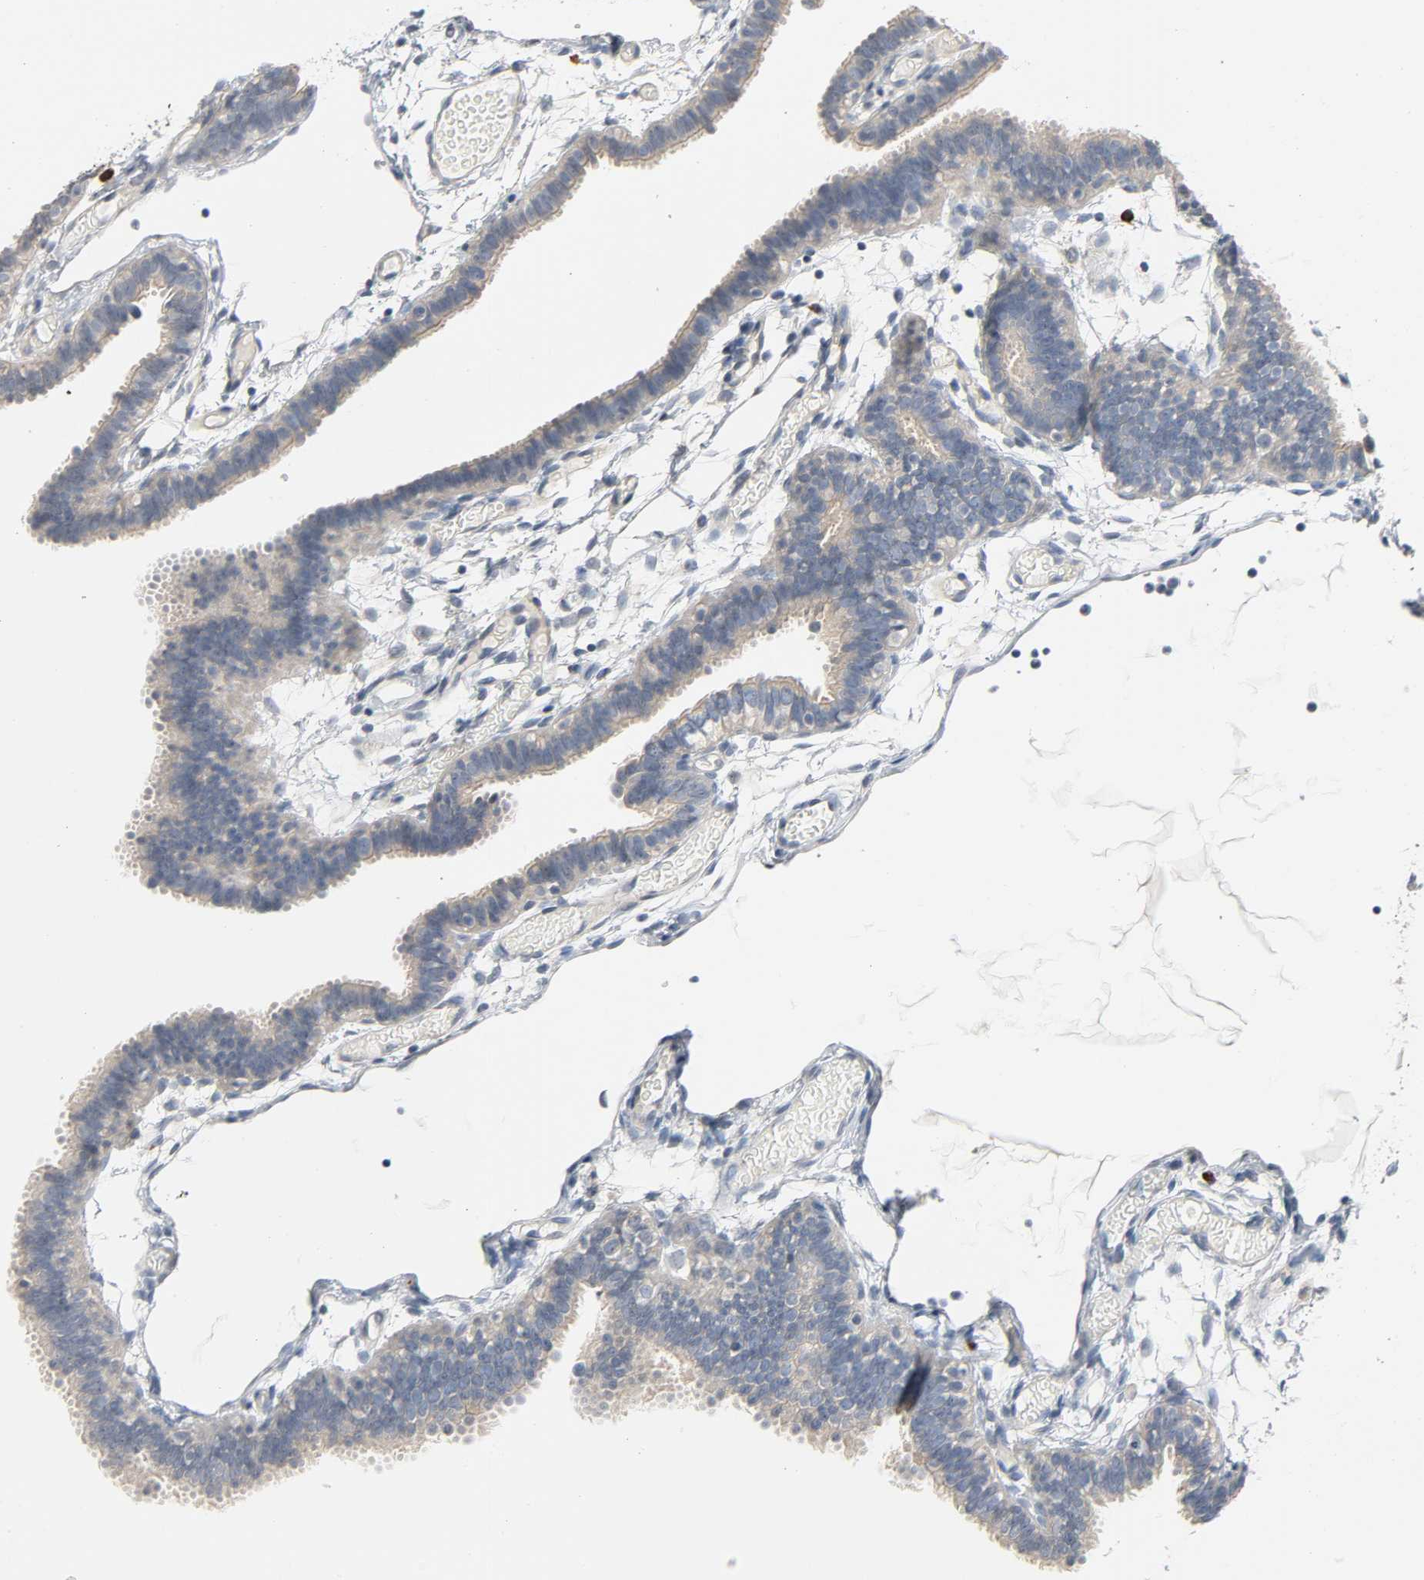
{"staining": {"intensity": "strong", "quantity": "<25%", "location": "cytoplasmic/membranous"}, "tissue": "fallopian tube", "cell_type": "Glandular cells", "image_type": "normal", "snomed": [{"axis": "morphology", "description": "Normal tissue, NOS"}, {"axis": "topography", "description": "Fallopian tube"}], "caption": "Benign fallopian tube shows strong cytoplasmic/membranous staining in approximately <25% of glandular cells, visualized by immunohistochemistry.", "gene": "LIMCH1", "patient": {"sex": "female", "age": 29}}